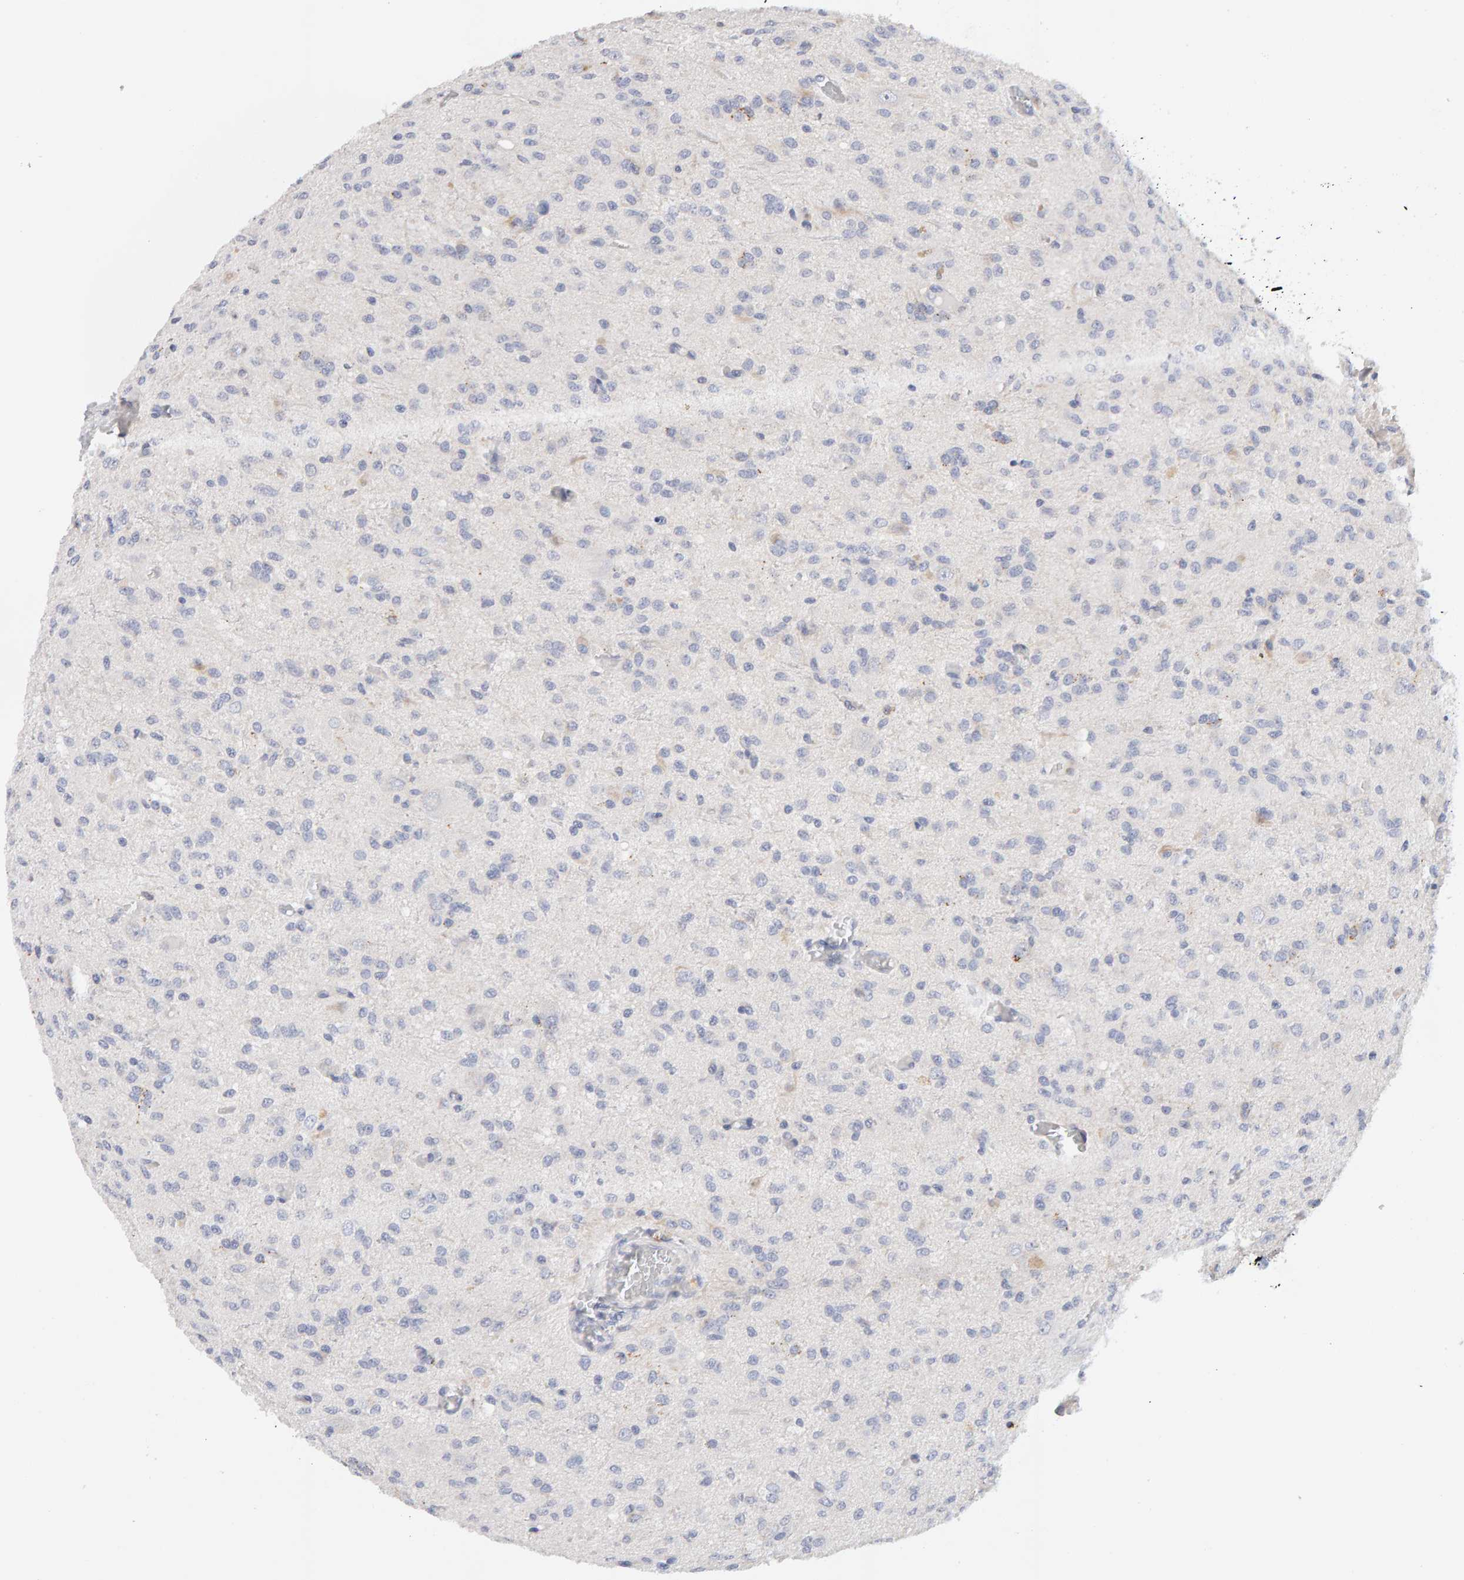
{"staining": {"intensity": "negative", "quantity": "none", "location": "none"}, "tissue": "glioma", "cell_type": "Tumor cells", "image_type": "cancer", "snomed": [{"axis": "morphology", "description": "Glioma, malignant, High grade"}, {"axis": "topography", "description": "Brain"}], "caption": "Immunohistochemical staining of malignant glioma (high-grade) demonstrates no significant expression in tumor cells.", "gene": "METRNL", "patient": {"sex": "female", "age": 59}}